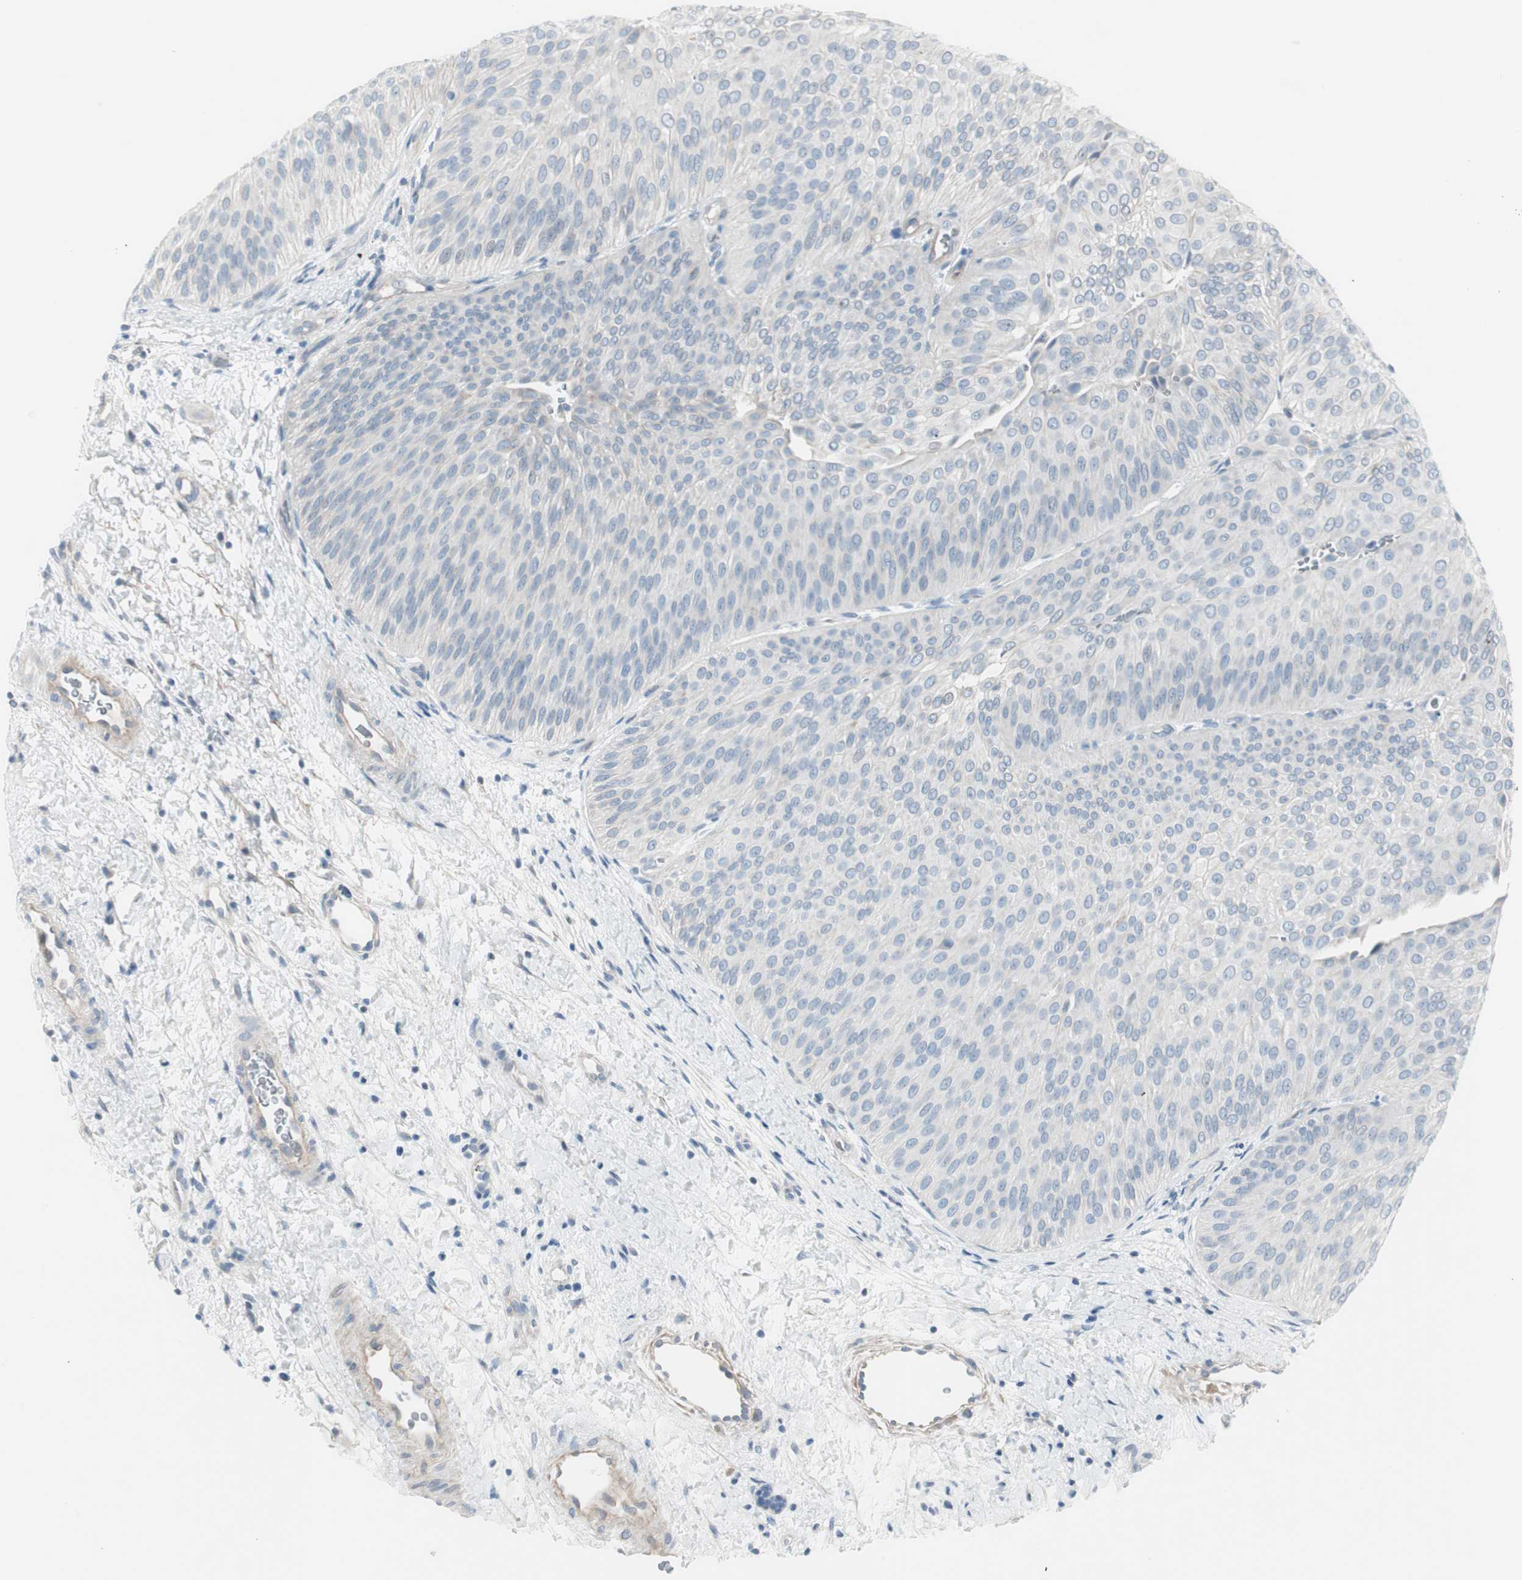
{"staining": {"intensity": "negative", "quantity": "none", "location": "none"}, "tissue": "urothelial cancer", "cell_type": "Tumor cells", "image_type": "cancer", "snomed": [{"axis": "morphology", "description": "Urothelial carcinoma, Low grade"}, {"axis": "topography", "description": "Urinary bladder"}], "caption": "The photomicrograph reveals no staining of tumor cells in low-grade urothelial carcinoma.", "gene": "CDHR5", "patient": {"sex": "female", "age": 60}}